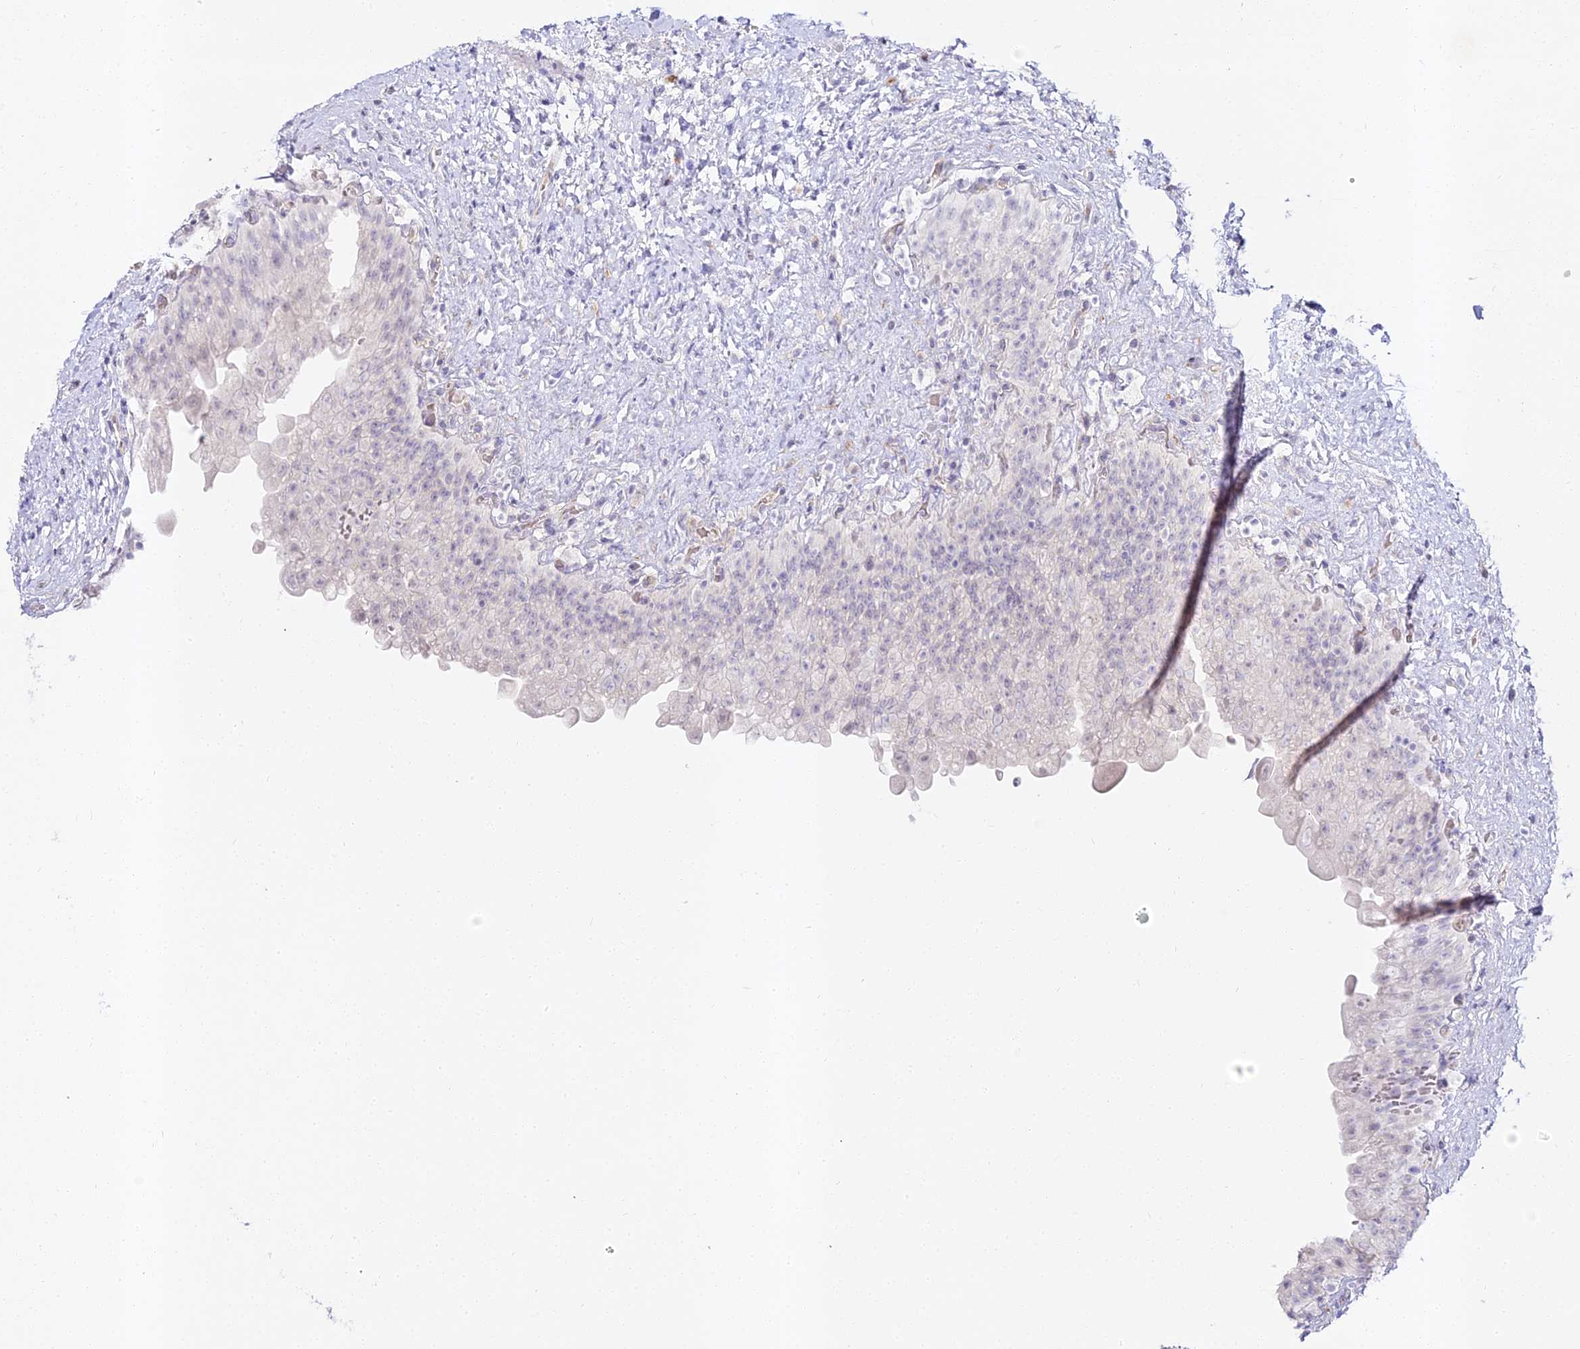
{"staining": {"intensity": "negative", "quantity": "none", "location": "none"}, "tissue": "urinary bladder", "cell_type": "Urothelial cells", "image_type": "normal", "snomed": [{"axis": "morphology", "description": "Normal tissue, NOS"}, {"axis": "topography", "description": "Urinary bladder"}], "caption": "Immunohistochemistry photomicrograph of unremarkable urinary bladder: urinary bladder stained with DAB (3,3'-diaminobenzidine) displays no significant protein staining in urothelial cells.", "gene": "ALPG", "patient": {"sex": "female", "age": 27}}